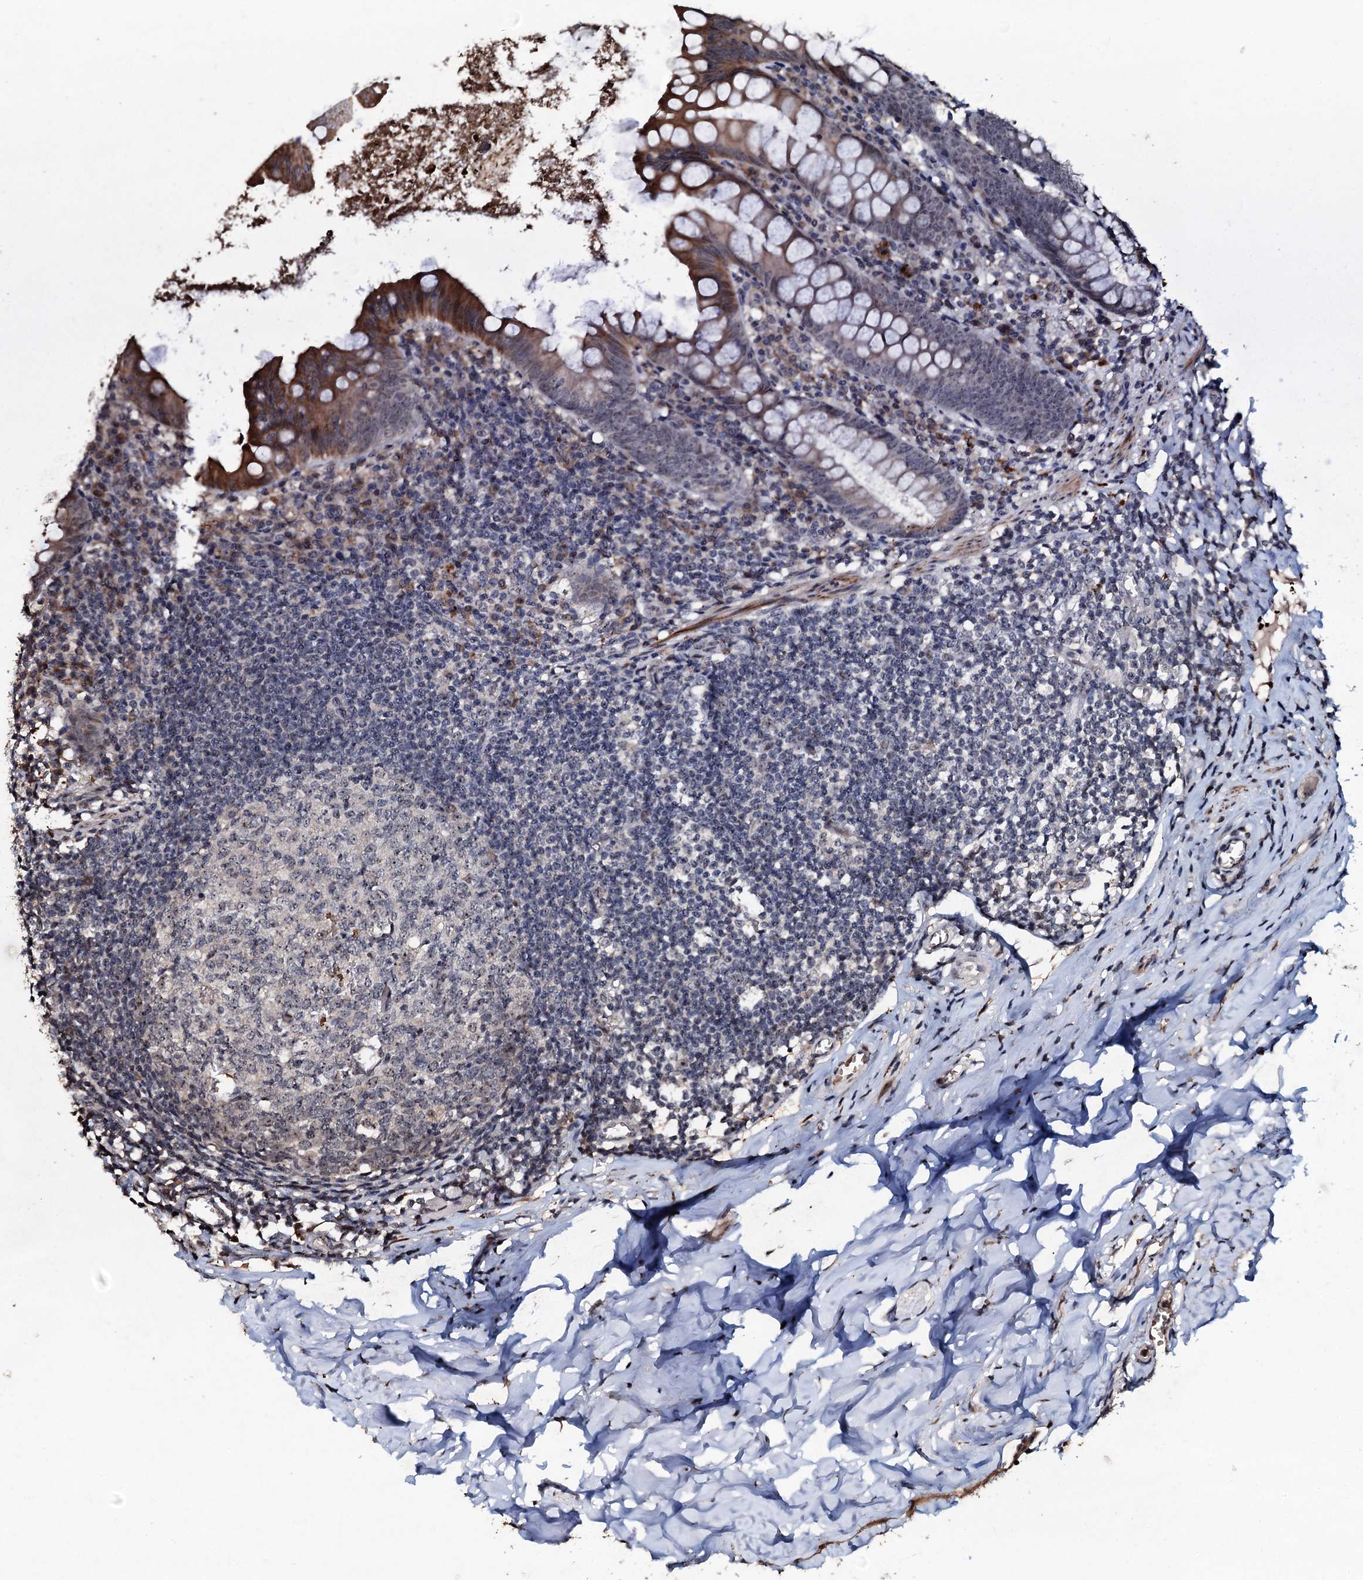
{"staining": {"intensity": "moderate", "quantity": "25%-75%", "location": "cytoplasmic/membranous"}, "tissue": "appendix", "cell_type": "Glandular cells", "image_type": "normal", "snomed": [{"axis": "morphology", "description": "Normal tissue, NOS"}, {"axis": "topography", "description": "Appendix"}], "caption": "Moderate cytoplasmic/membranous protein positivity is appreciated in about 25%-75% of glandular cells in appendix.", "gene": "SUPT7L", "patient": {"sex": "female", "age": 51}}